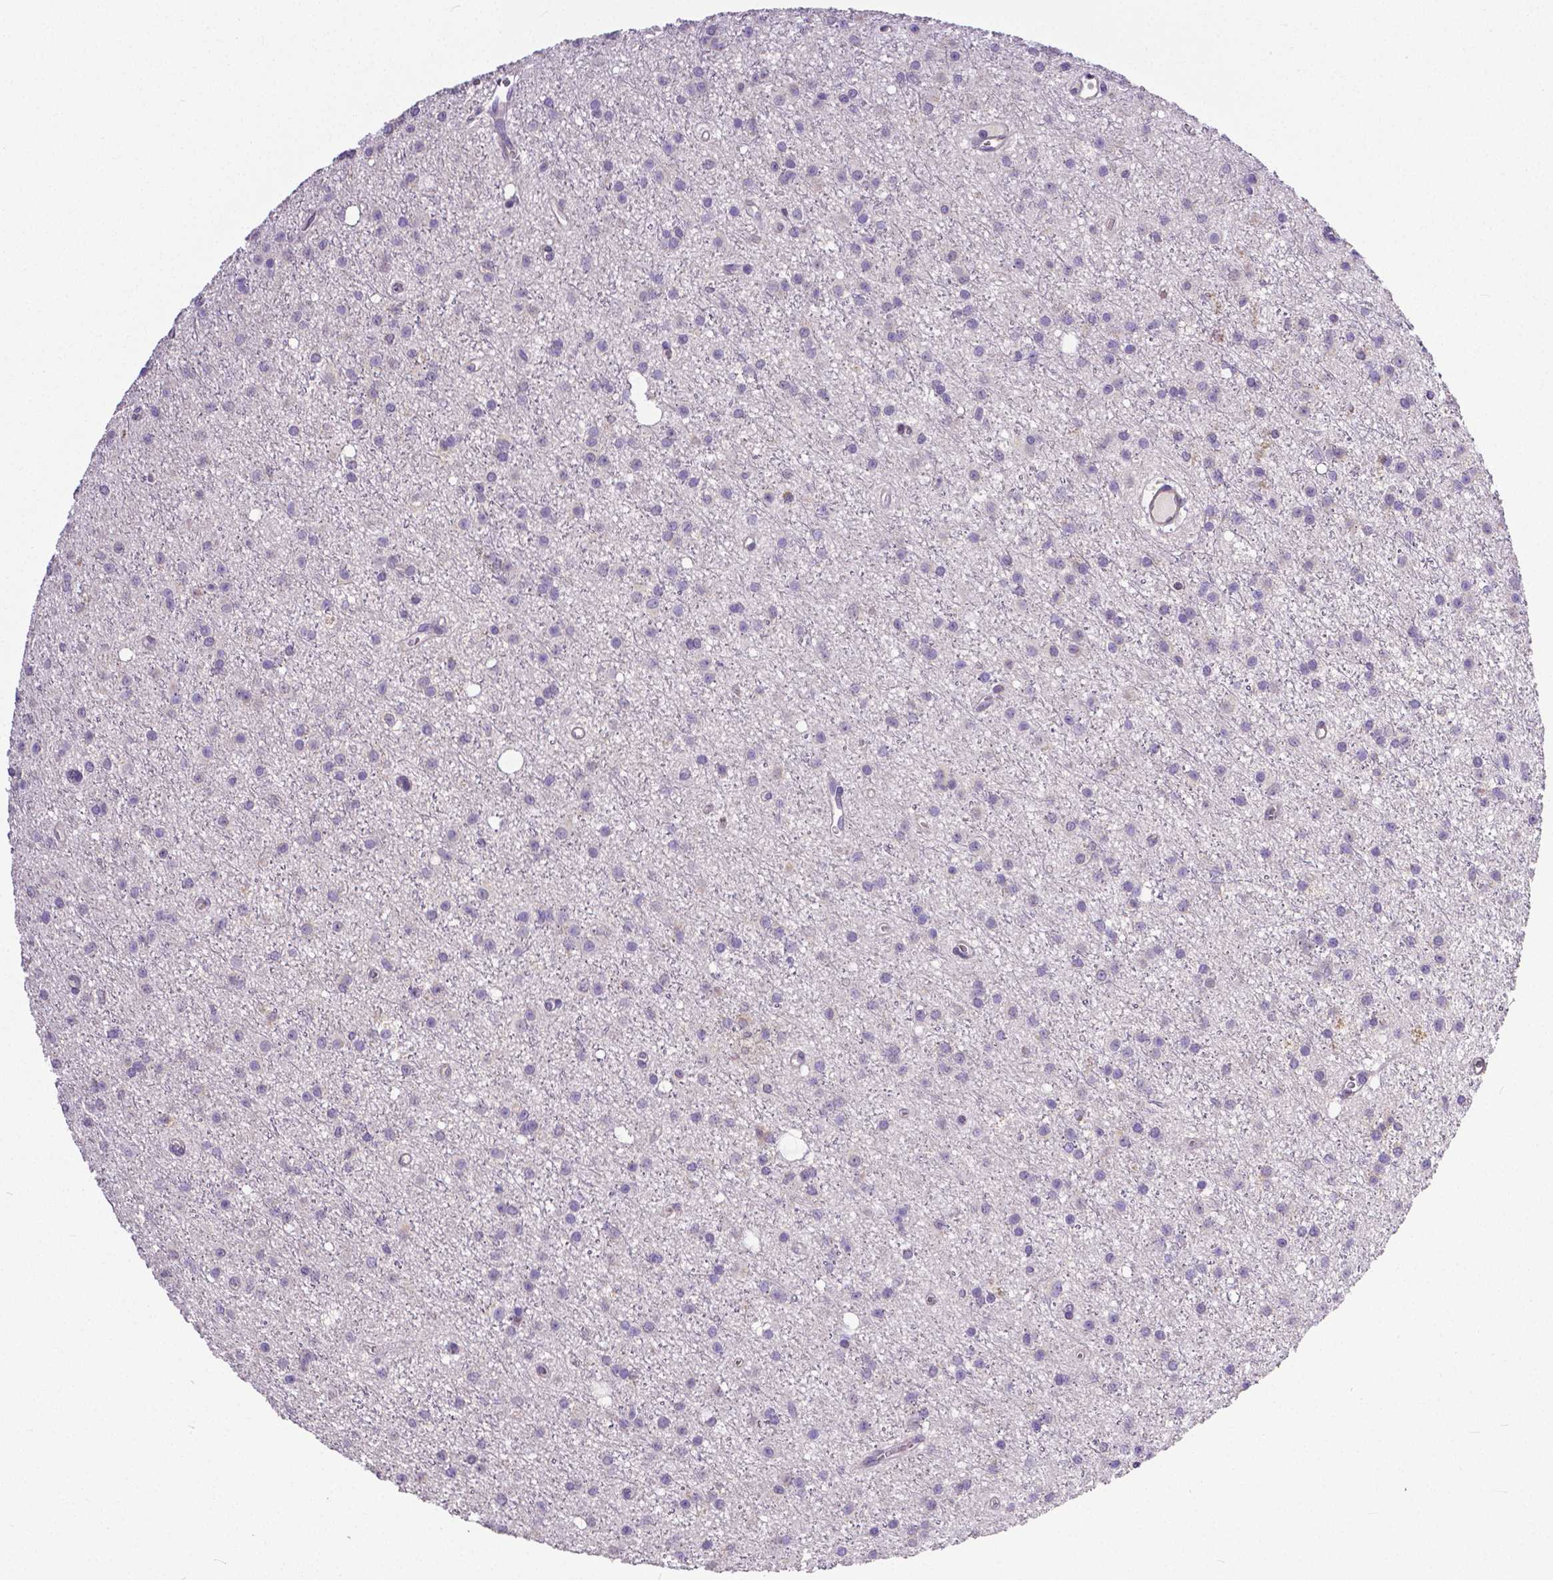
{"staining": {"intensity": "negative", "quantity": "none", "location": "none"}, "tissue": "glioma", "cell_type": "Tumor cells", "image_type": "cancer", "snomed": [{"axis": "morphology", "description": "Glioma, malignant, Low grade"}, {"axis": "topography", "description": "Brain"}], "caption": "DAB immunohistochemical staining of glioma demonstrates no significant positivity in tumor cells.", "gene": "MCL1", "patient": {"sex": "male", "age": 27}}